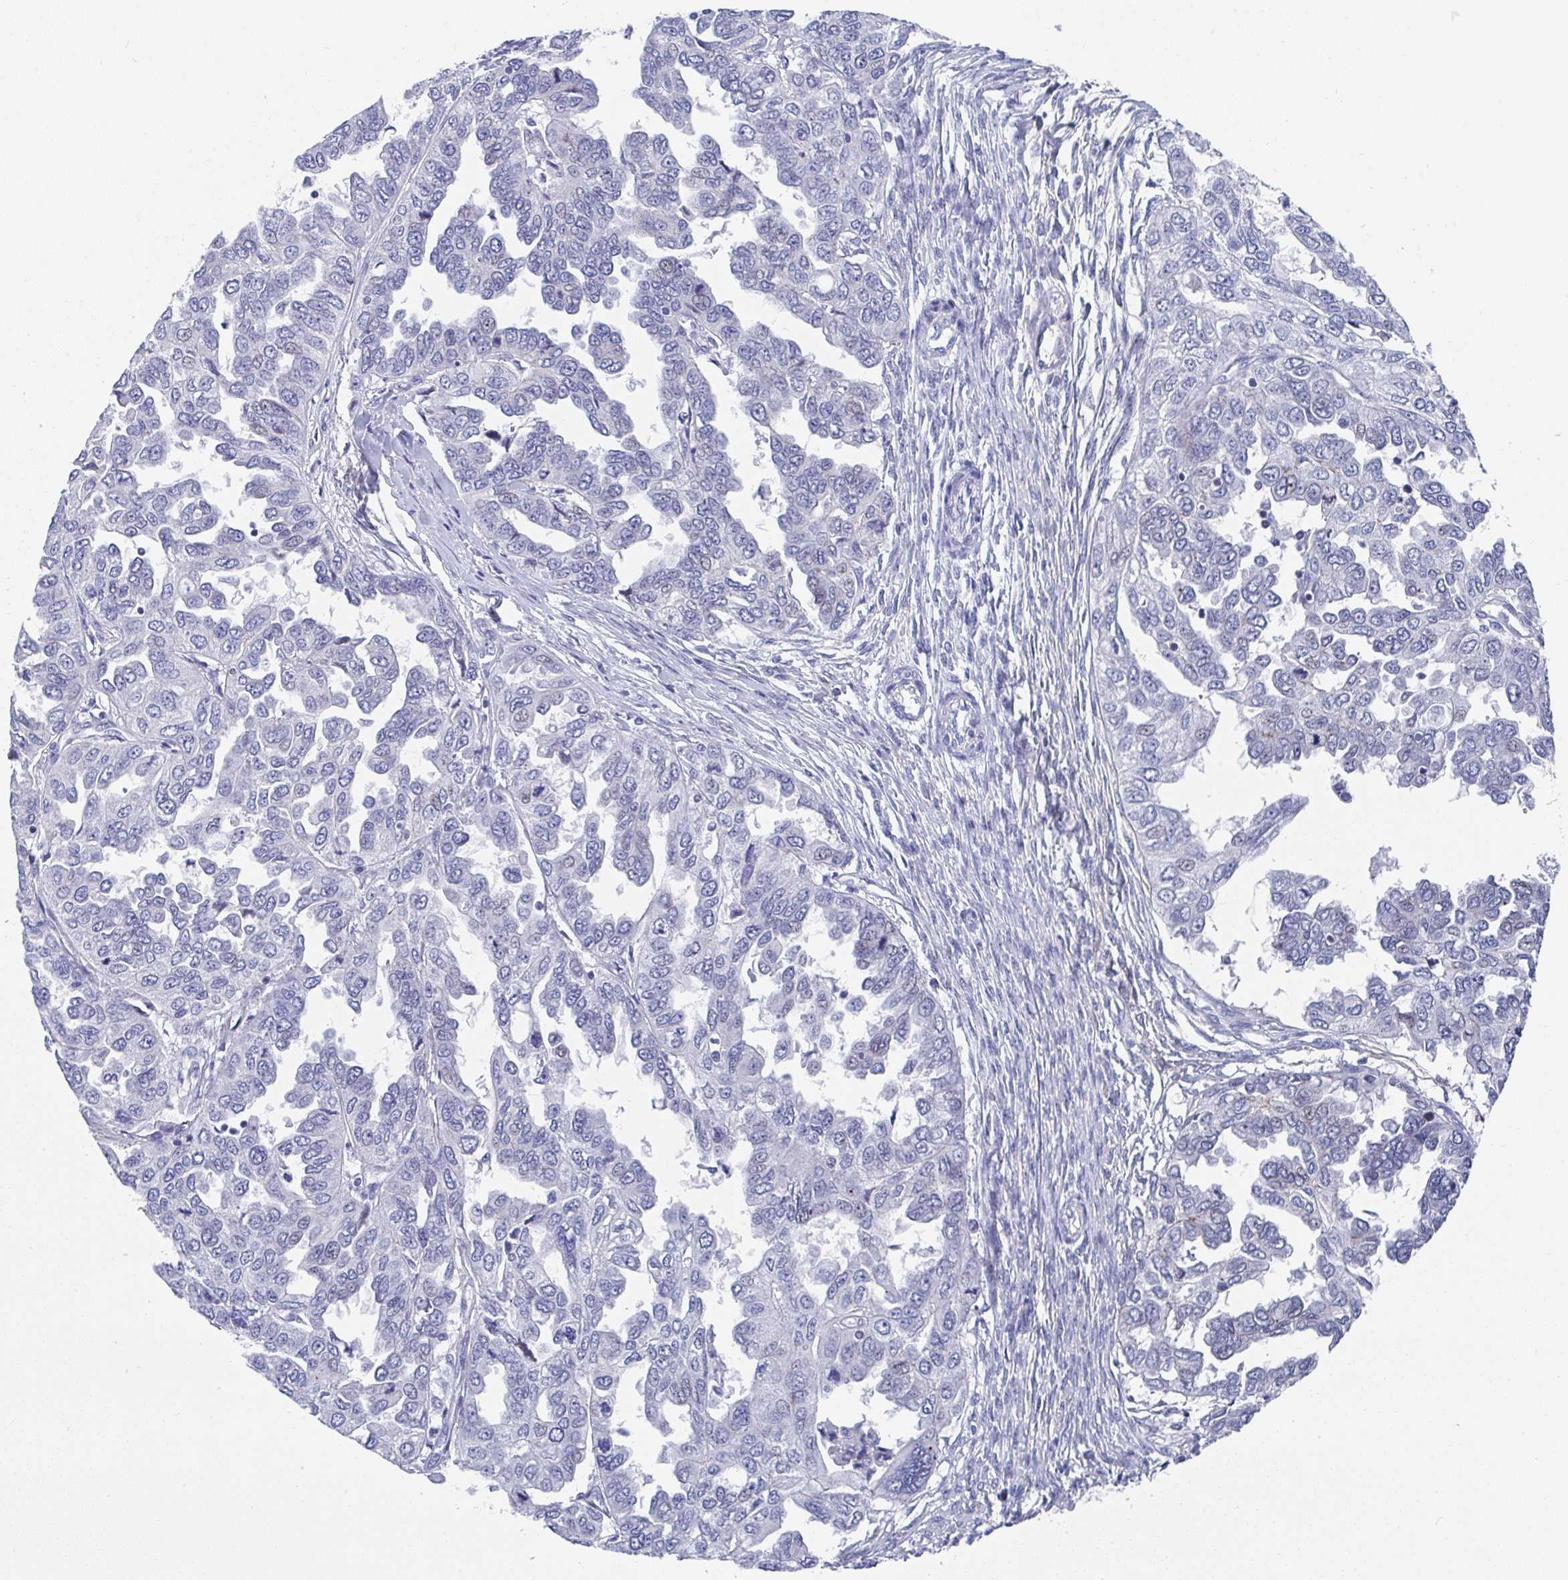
{"staining": {"intensity": "negative", "quantity": "none", "location": "none"}, "tissue": "ovarian cancer", "cell_type": "Tumor cells", "image_type": "cancer", "snomed": [{"axis": "morphology", "description": "Cystadenocarcinoma, serous, NOS"}, {"axis": "topography", "description": "Ovary"}], "caption": "DAB (3,3'-diaminobenzidine) immunohistochemical staining of human ovarian cancer shows no significant positivity in tumor cells.", "gene": "TNFRSF8", "patient": {"sex": "female", "age": 53}}